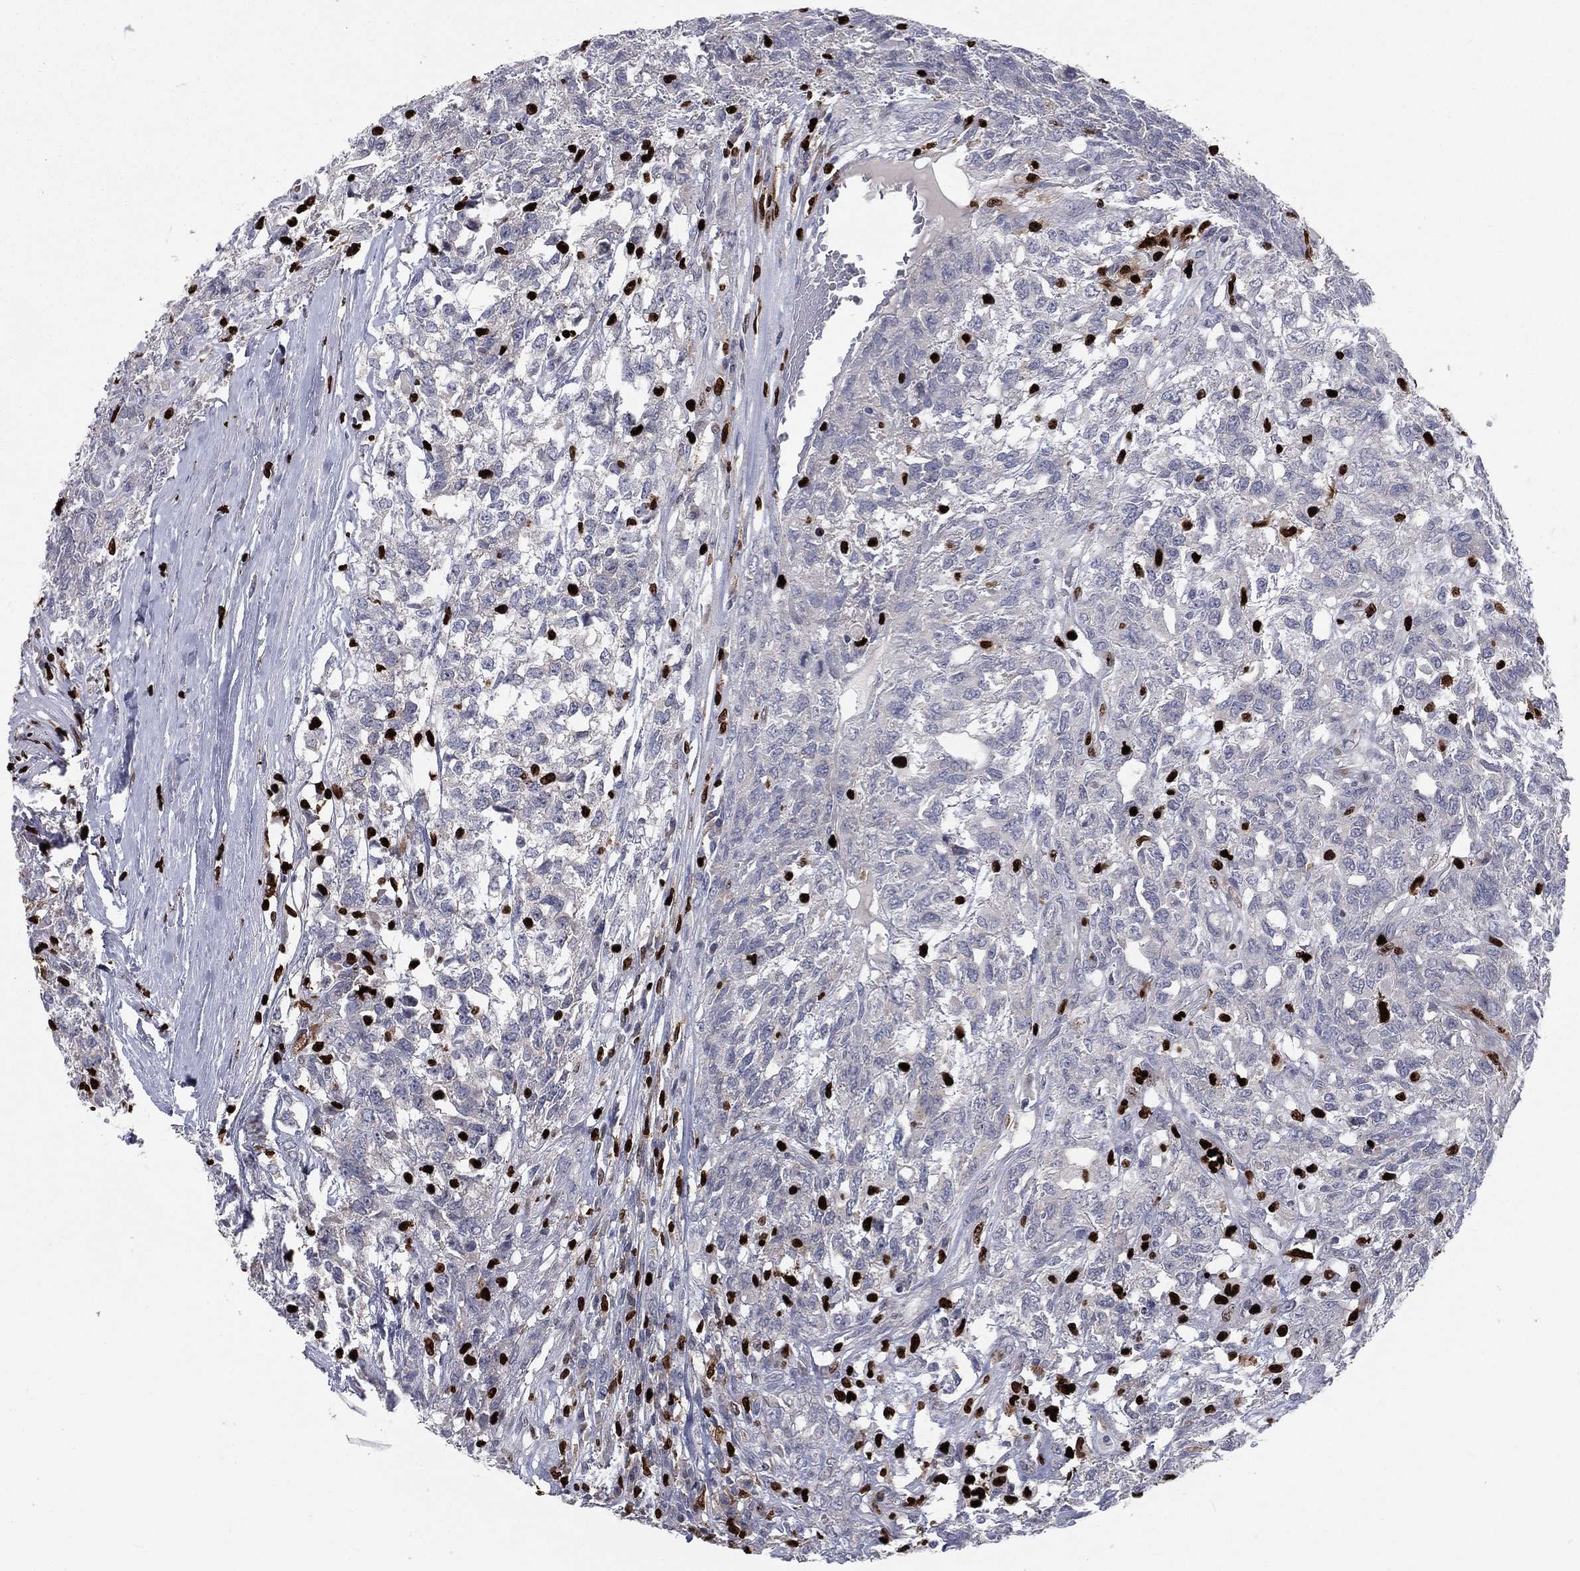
{"staining": {"intensity": "negative", "quantity": "none", "location": "none"}, "tissue": "testis cancer", "cell_type": "Tumor cells", "image_type": "cancer", "snomed": [{"axis": "morphology", "description": "Seminoma, NOS"}, {"axis": "topography", "description": "Testis"}], "caption": "The immunohistochemistry image has no significant expression in tumor cells of testis cancer (seminoma) tissue. Brightfield microscopy of immunohistochemistry stained with DAB (brown) and hematoxylin (blue), captured at high magnification.", "gene": "MNDA", "patient": {"sex": "male", "age": 52}}